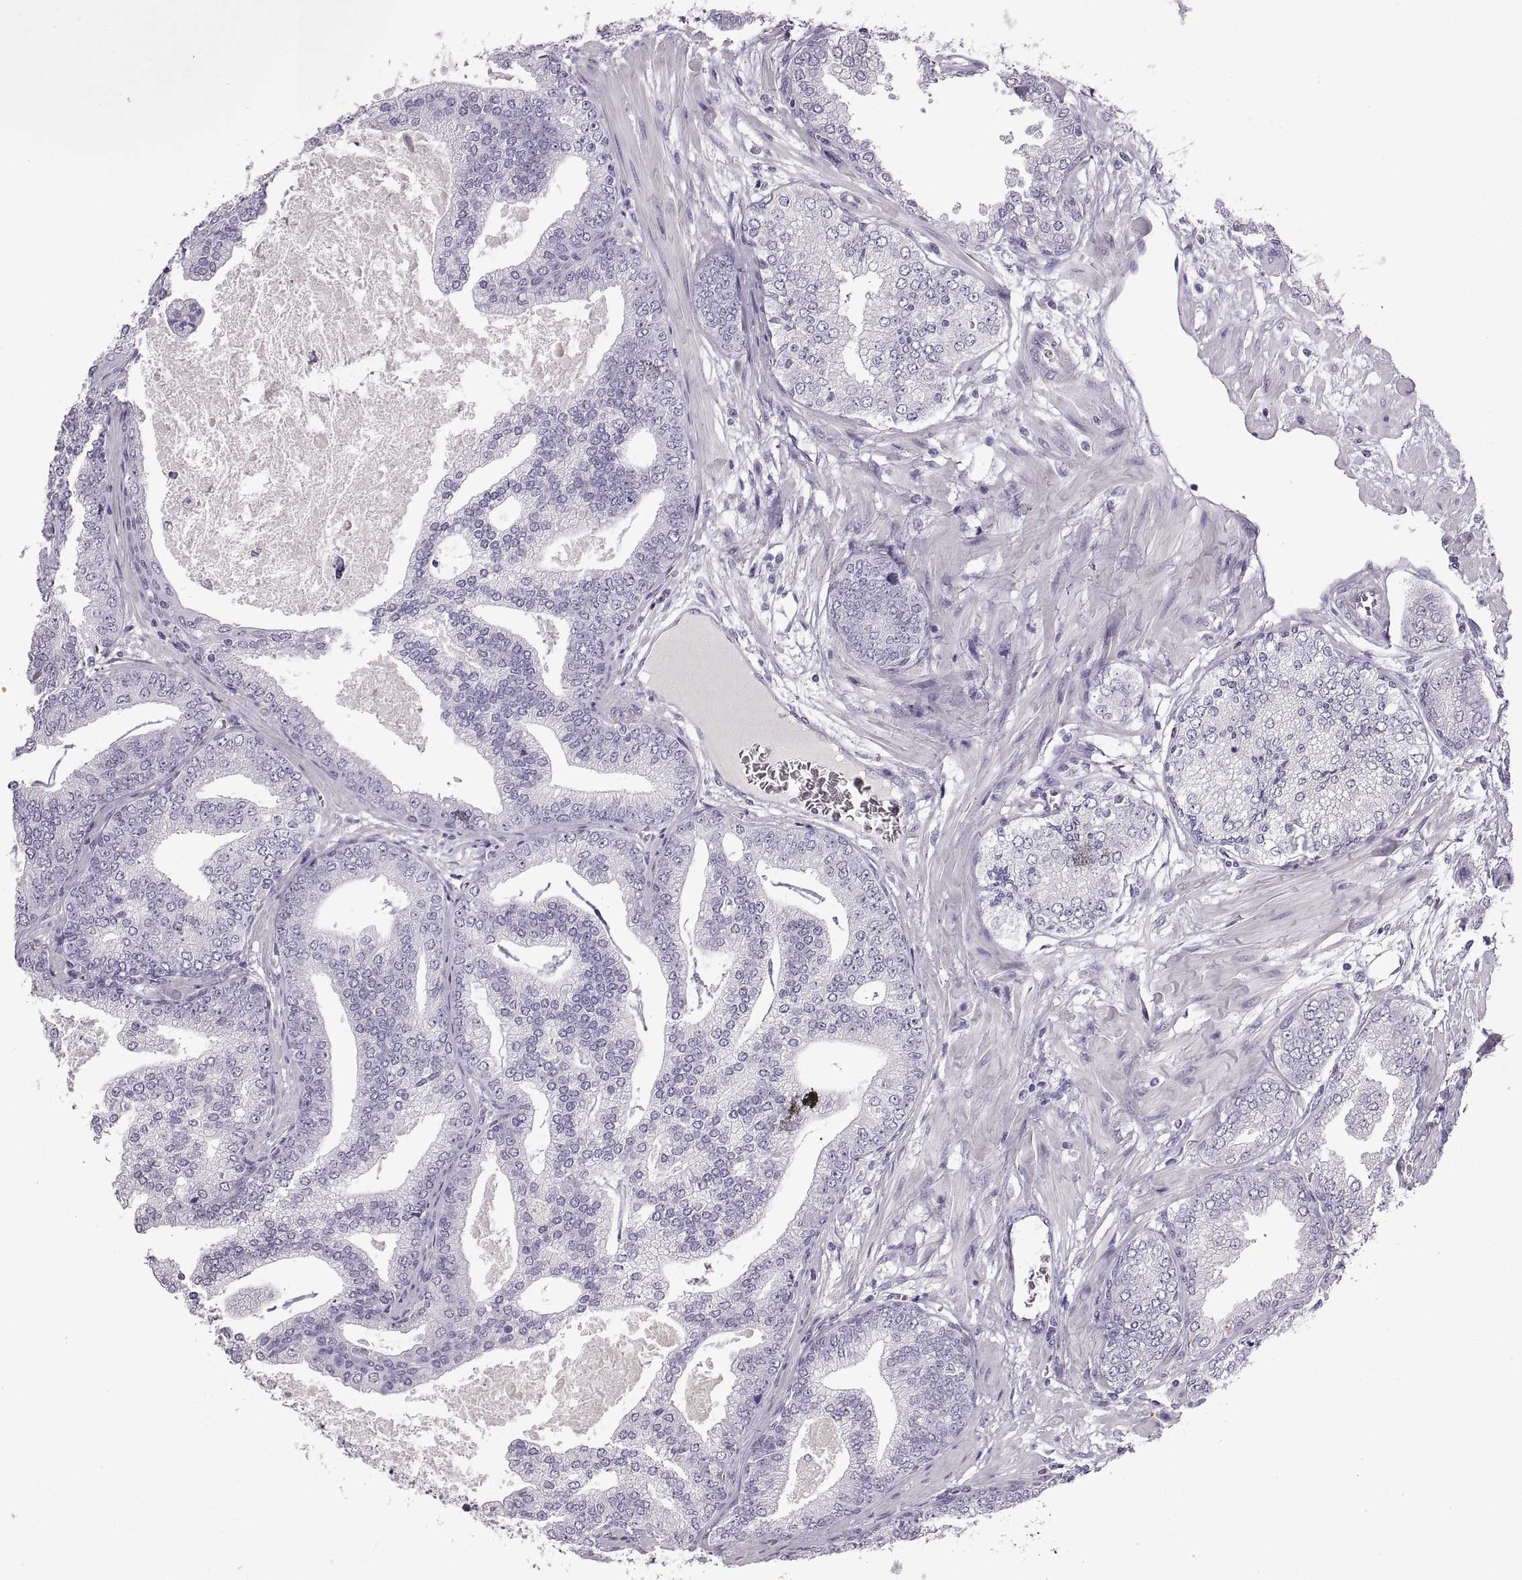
{"staining": {"intensity": "negative", "quantity": "none", "location": "none"}, "tissue": "prostate cancer", "cell_type": "Tumor cells", "image_type": "cancer", "snomed": [{"axis": "morphology", "description": "Adenocarcinoma, NOS"}, {"axis": "topography", "description": "Prostate"}], "caption": "This is an immunohistochemistry (IHC) image of human prostate cancer (adenocarcinoma). There is no staining in tumor cells.", "gene": "WFDC8", "patient": {"sex": "male", "age": 64}}